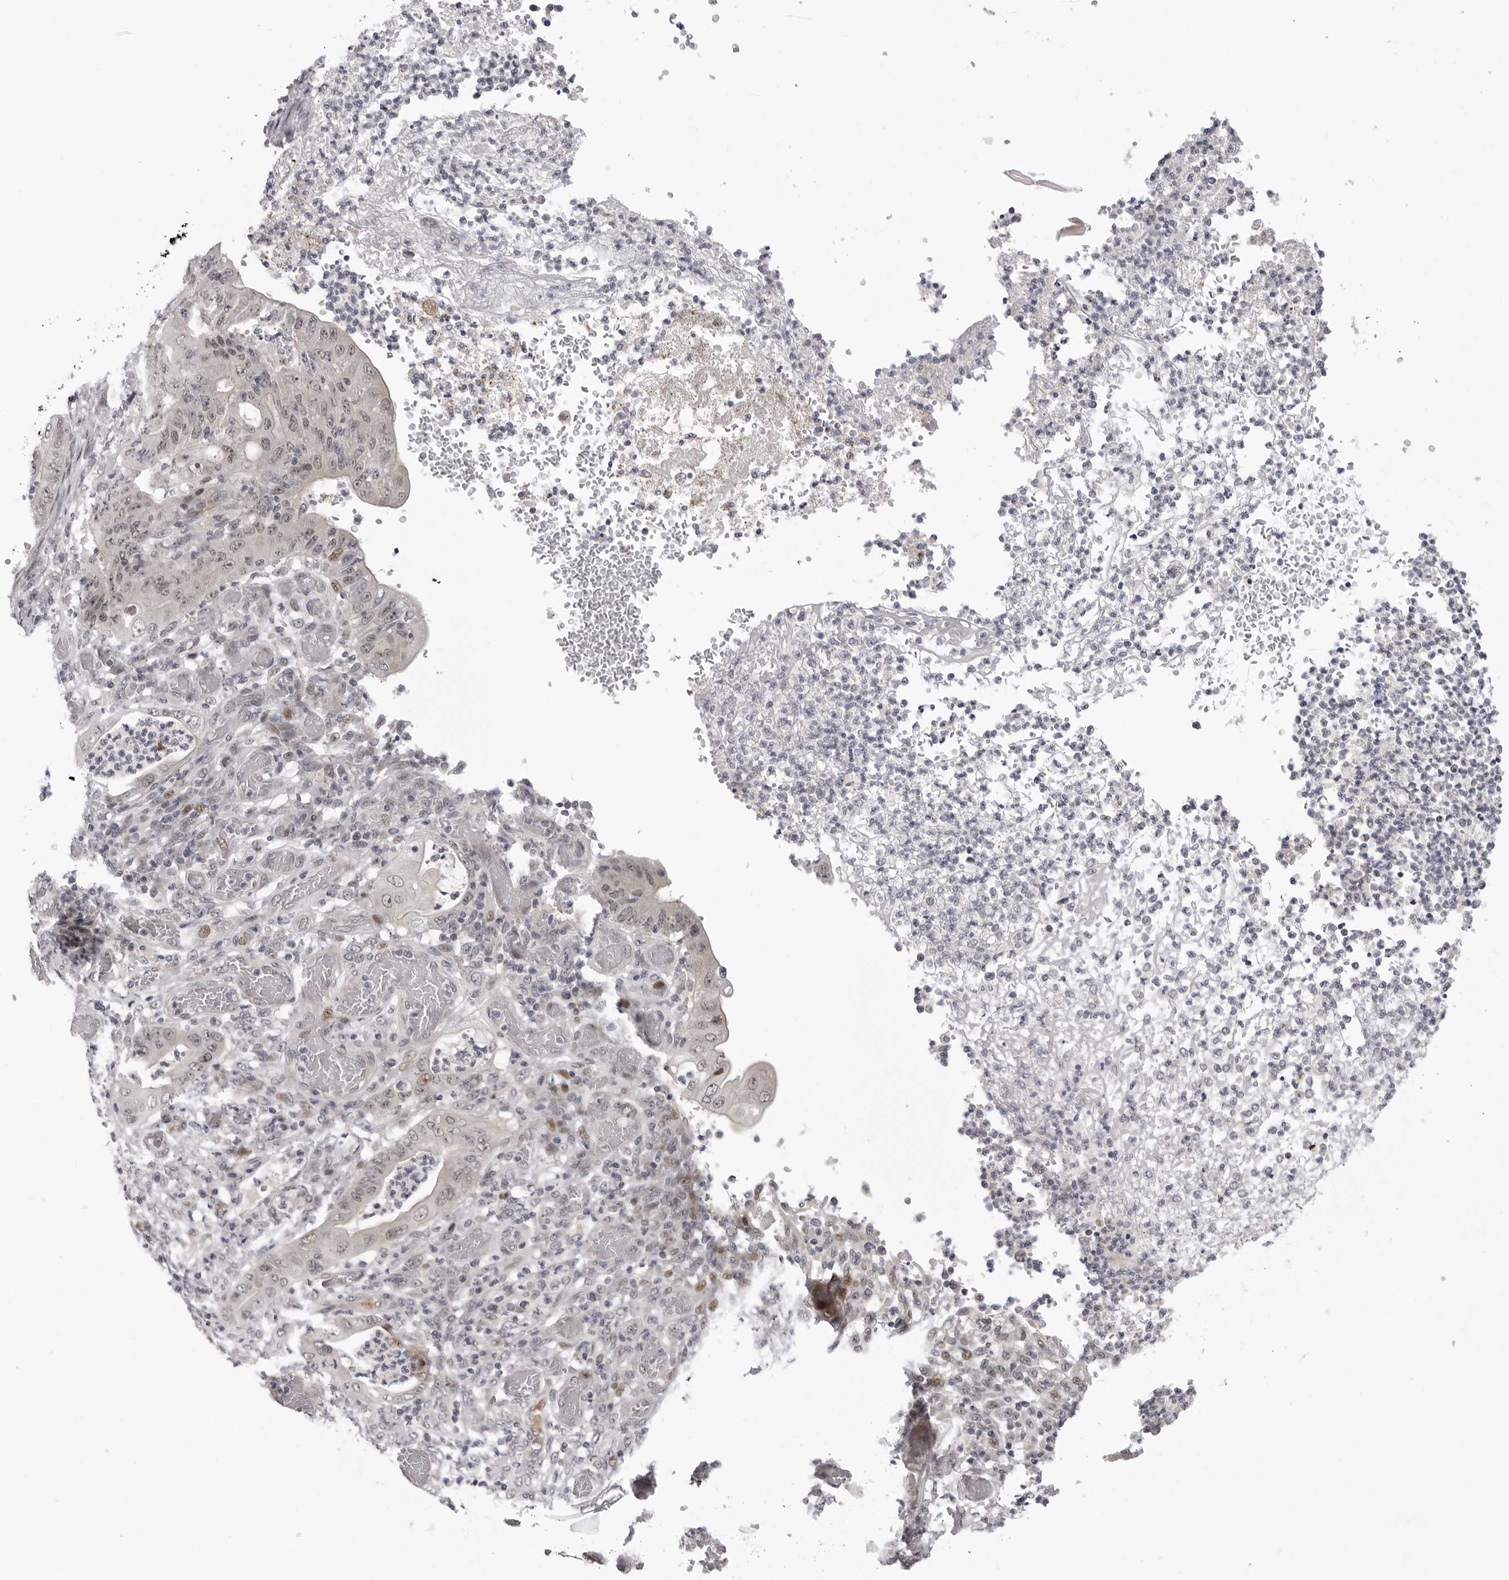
{"staining": {"intensity": "weak", "quantity": "<25%", "location": "nuclear"}, "tissue": "stomach cancer", "cell_type": "Tumor cells", "image_type": "cancer", "snomed": [{"axis": "morphology", "description": "Adenocarcinoma, NOS"}, {"axis": "topography", "description": "Stomach"}], "caption": "The immunohistochemistry histopathology image has no significant positivity in tumor cells of stomach cancer tissue.", "gene": "ALPK2", "patient": {"sex": "female", "age": 73}}